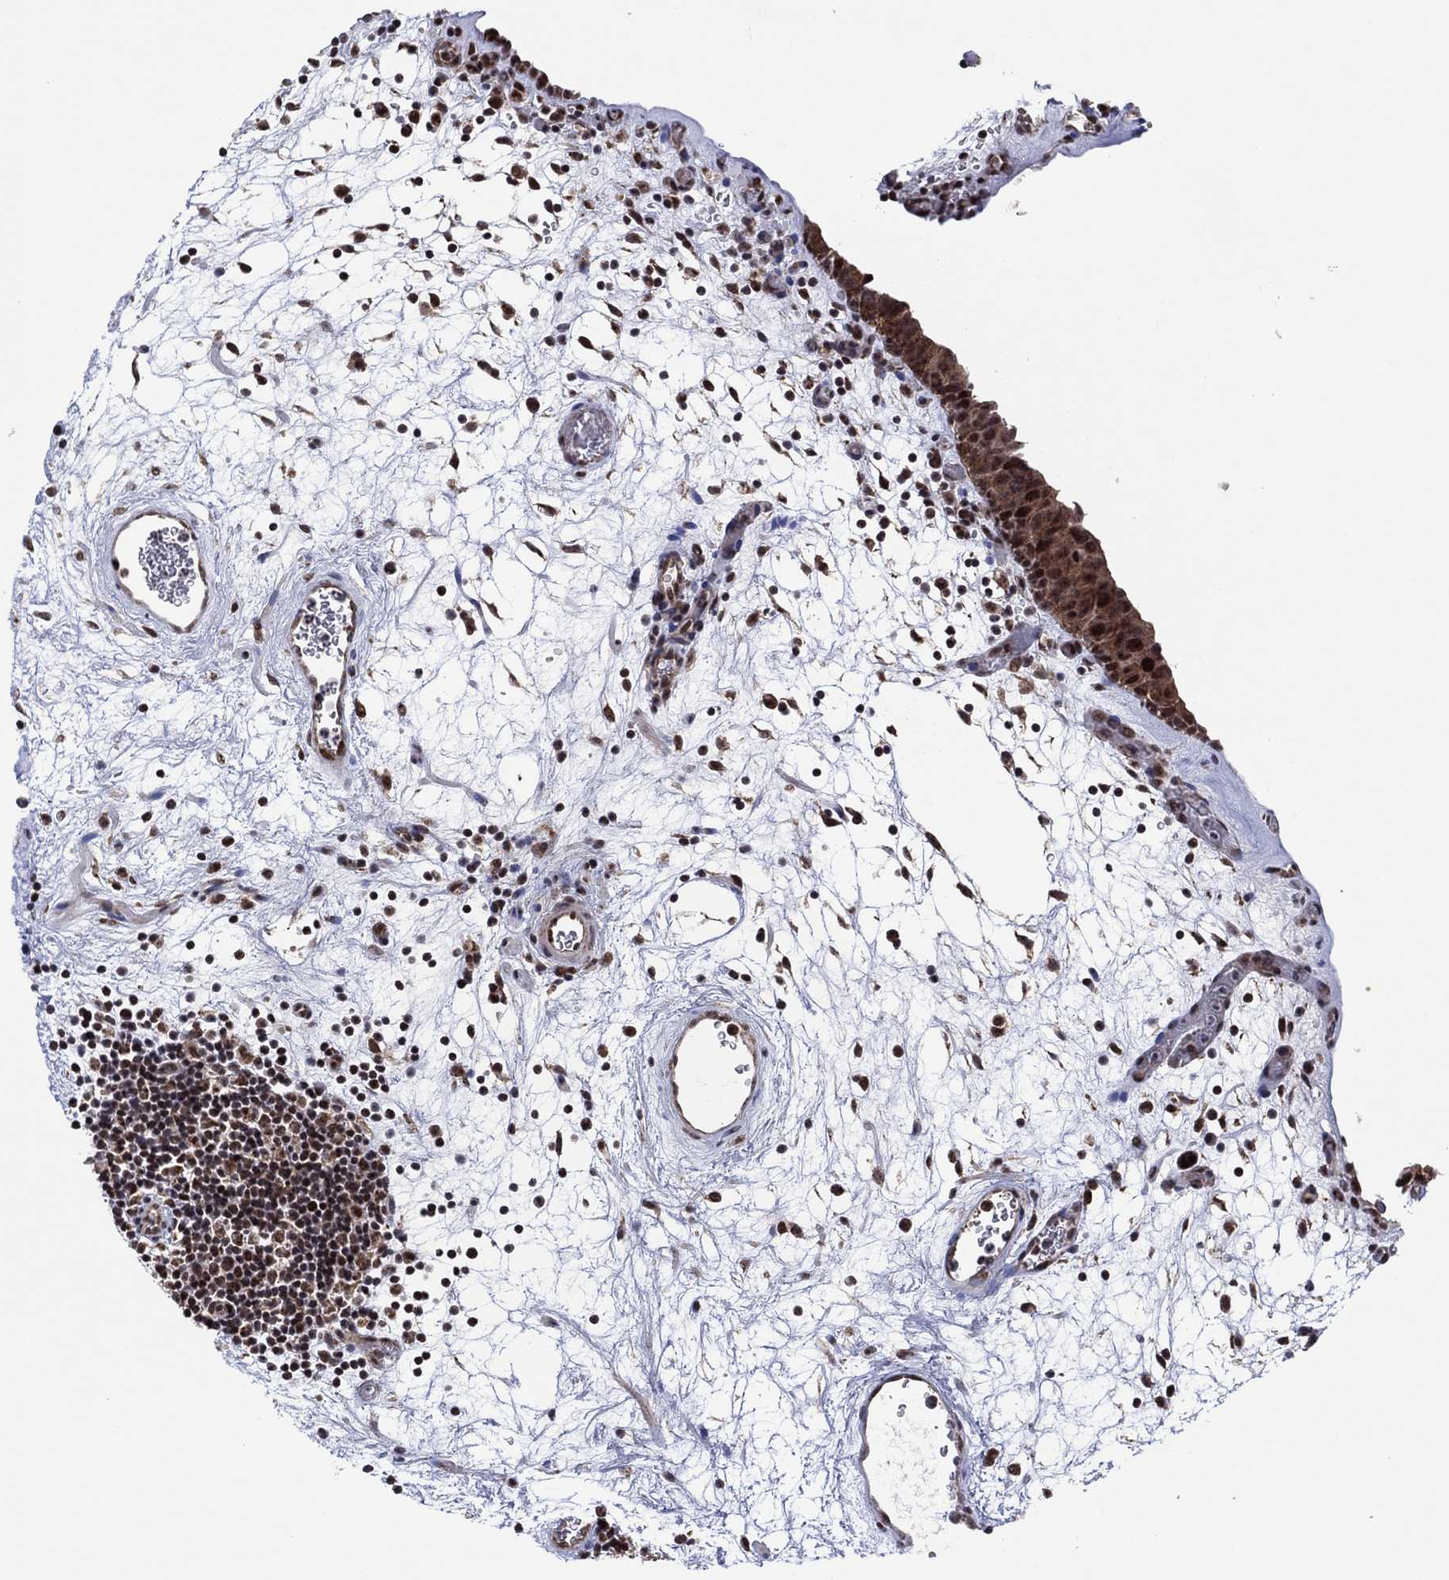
{"staining": {"intensity": "weak", "quantity": "25%-75%", "location": "cytoplasmic/membranous"}, "tissue": "urinary bladder", "cell_type": "Urothelial cells", "image_type": "normal", "snomed": [{"axis": "morphology", "description": "Normal tissue, NOS"}, {"axis": "topography", "description": "Urinary bladder"}], "caption": "IHC photomicrograph of normal urinary bladder stained for a protein (brown), which exhibits low levels of weak cytoplasmic/membranous expression in approximately 25%-75% of urothelial cells.", "gene": "PIDD1", "patient": {"sex": "male", "age": 37}}